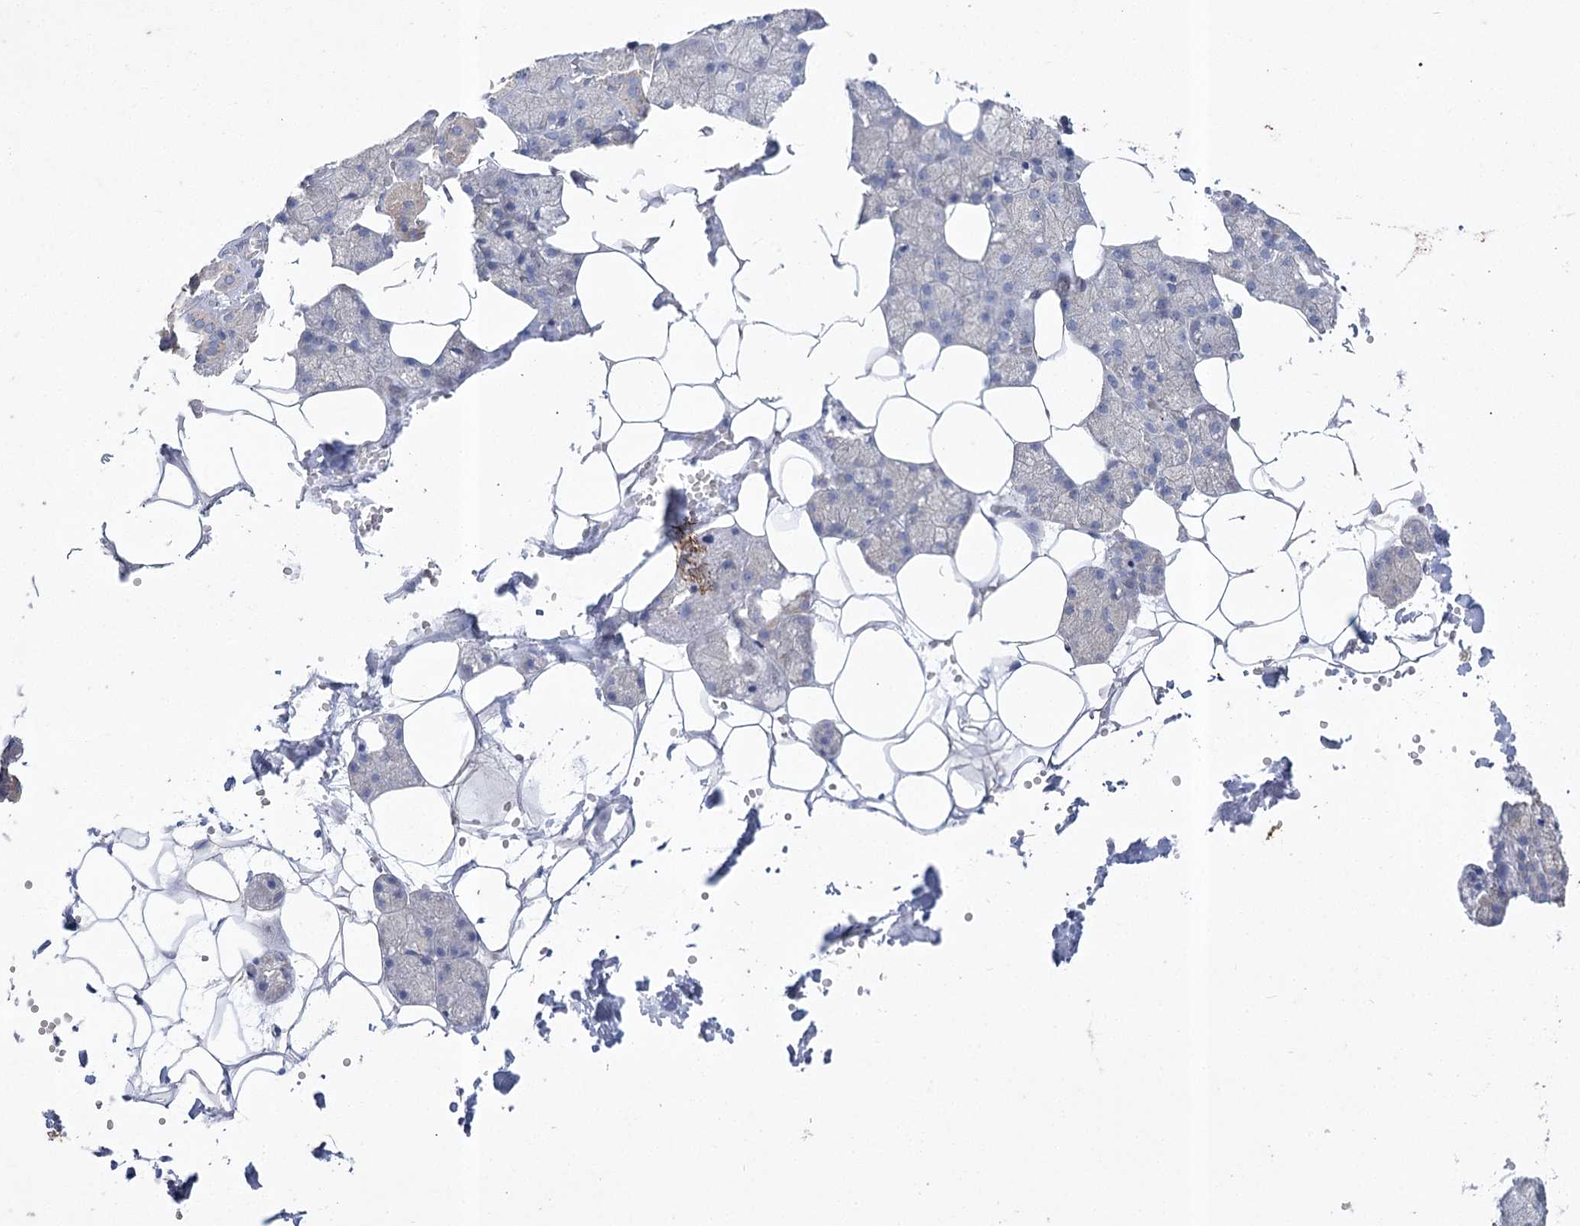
{"staining": {"intensity": "weak", "quantity": "<25%", "location": "cytoplasmic/membranous"}, "tissue": "salivary gland", "cell_type": "Glandular cells", "image_type": "normal", "snomed": [{"axis": "morphology", "description": "Normal tissue, NOS"}, {"axis": "topography", "description": "Salivary gland"}], "caption": "The photomicrograph shows no significant positivity in glandular cells of salivary gland. (DAB (3,3'-diaminobenzidine) IHC, high magnification).", "gene": "ITSN2", "patient": {"sex": "male", "age": 62}}